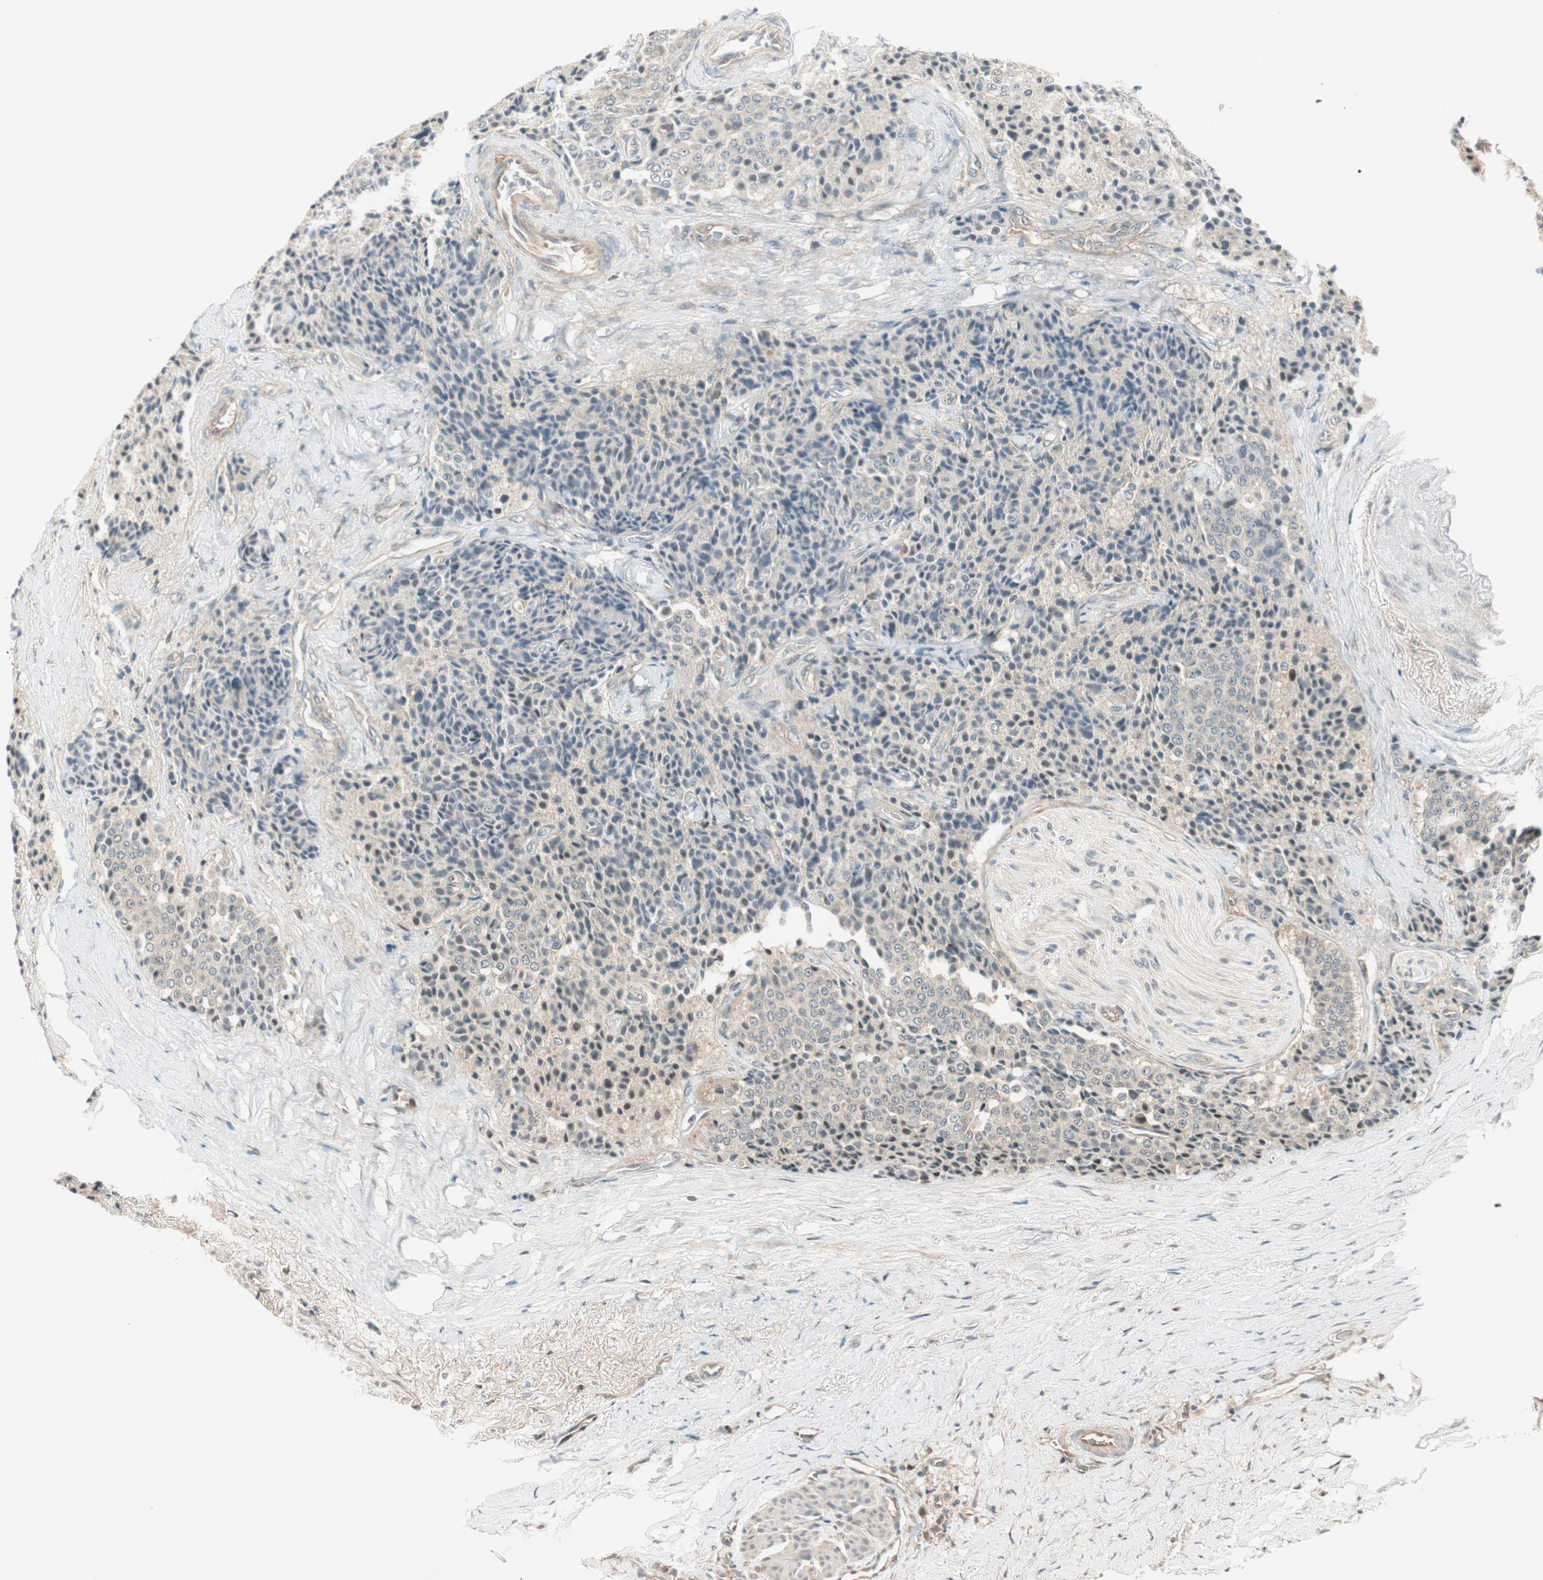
{"staining": {"intensity": "weak", "quantity": "25%-75%", "location": "cytoplasmic/membranous"}, "tissue": "carcinoid", "cell_type": "Tumor cells", "image_type": "cancer", "snomed": [{"axis": "morphology", "description": "Carcinoid, malignant, NOS"}, {"axis": "topography", "description": "Colon"}], "caption": "Carcinoid tissue reveals weak cytoplasmic/membranous expression in about 25%-75% of tumor cells", "gene": "PSMD8", "patient": {"sex": "female", "age": 61}}